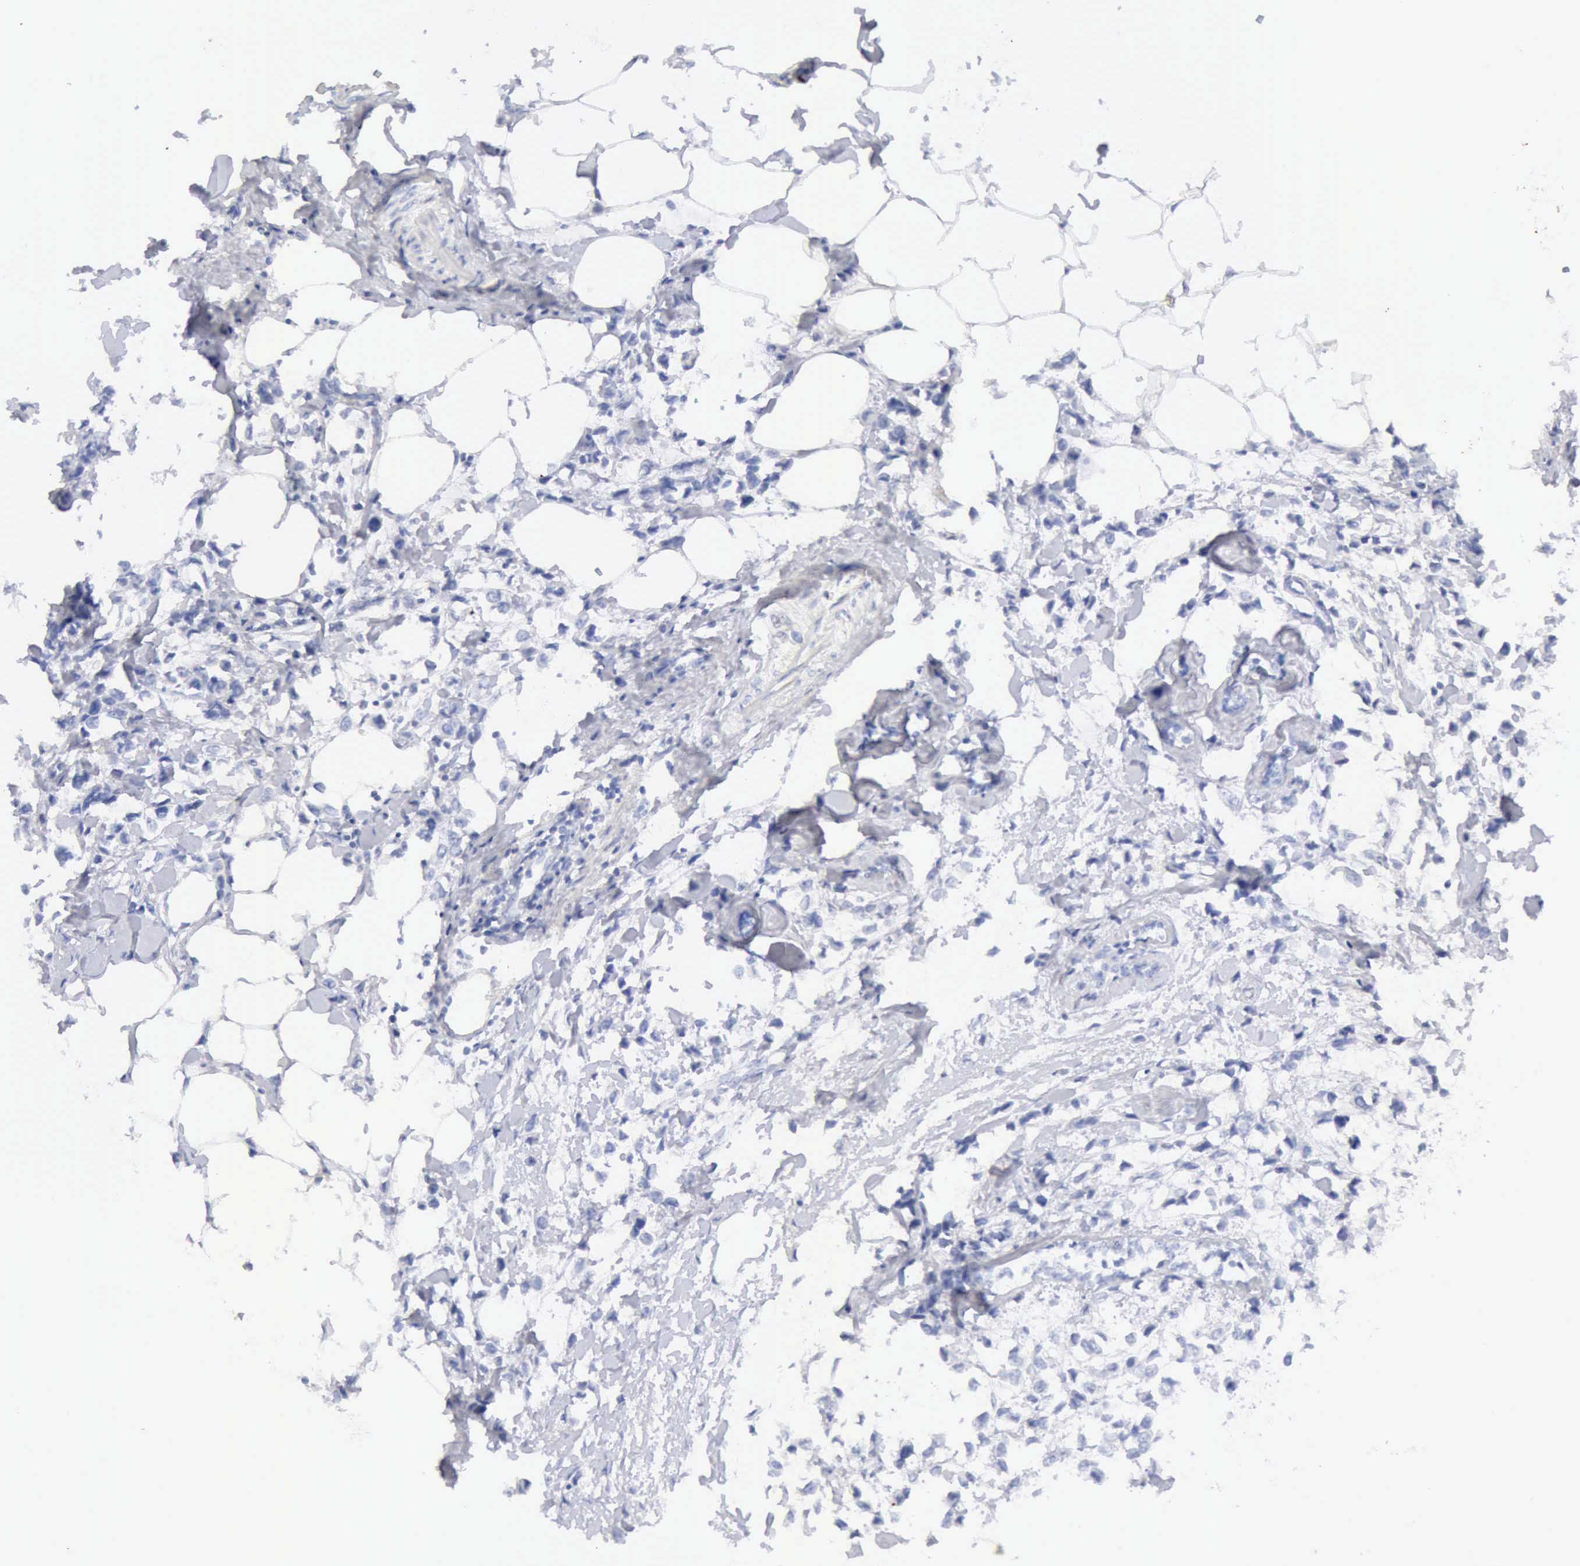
{"staining": {"intensity": "negative", "quantity": "none", "location": "none"}, "tissue": "breast cancer", "cell_type": "Tumor cells", "image_type": "cancer", "snomed": [{"axis": "morphology", "description": "Lobular carcinoma"}, {"axis": "topography", "description": "Breast"}], "caption": "High magnification brightfield microscopy of breast lobular carcinoma stained with DAB (brown) and counterstained with hematoxylin (blue): tumor cells show no significant expression. (Stains: DAB (3,3'-diaminobenzidine) IHC with hematoxylin counter stain, Microscopy: brightfield microscopy at high magnification).", "gene": "KRT10", "patient": {"sex": "female", "age": 51}}